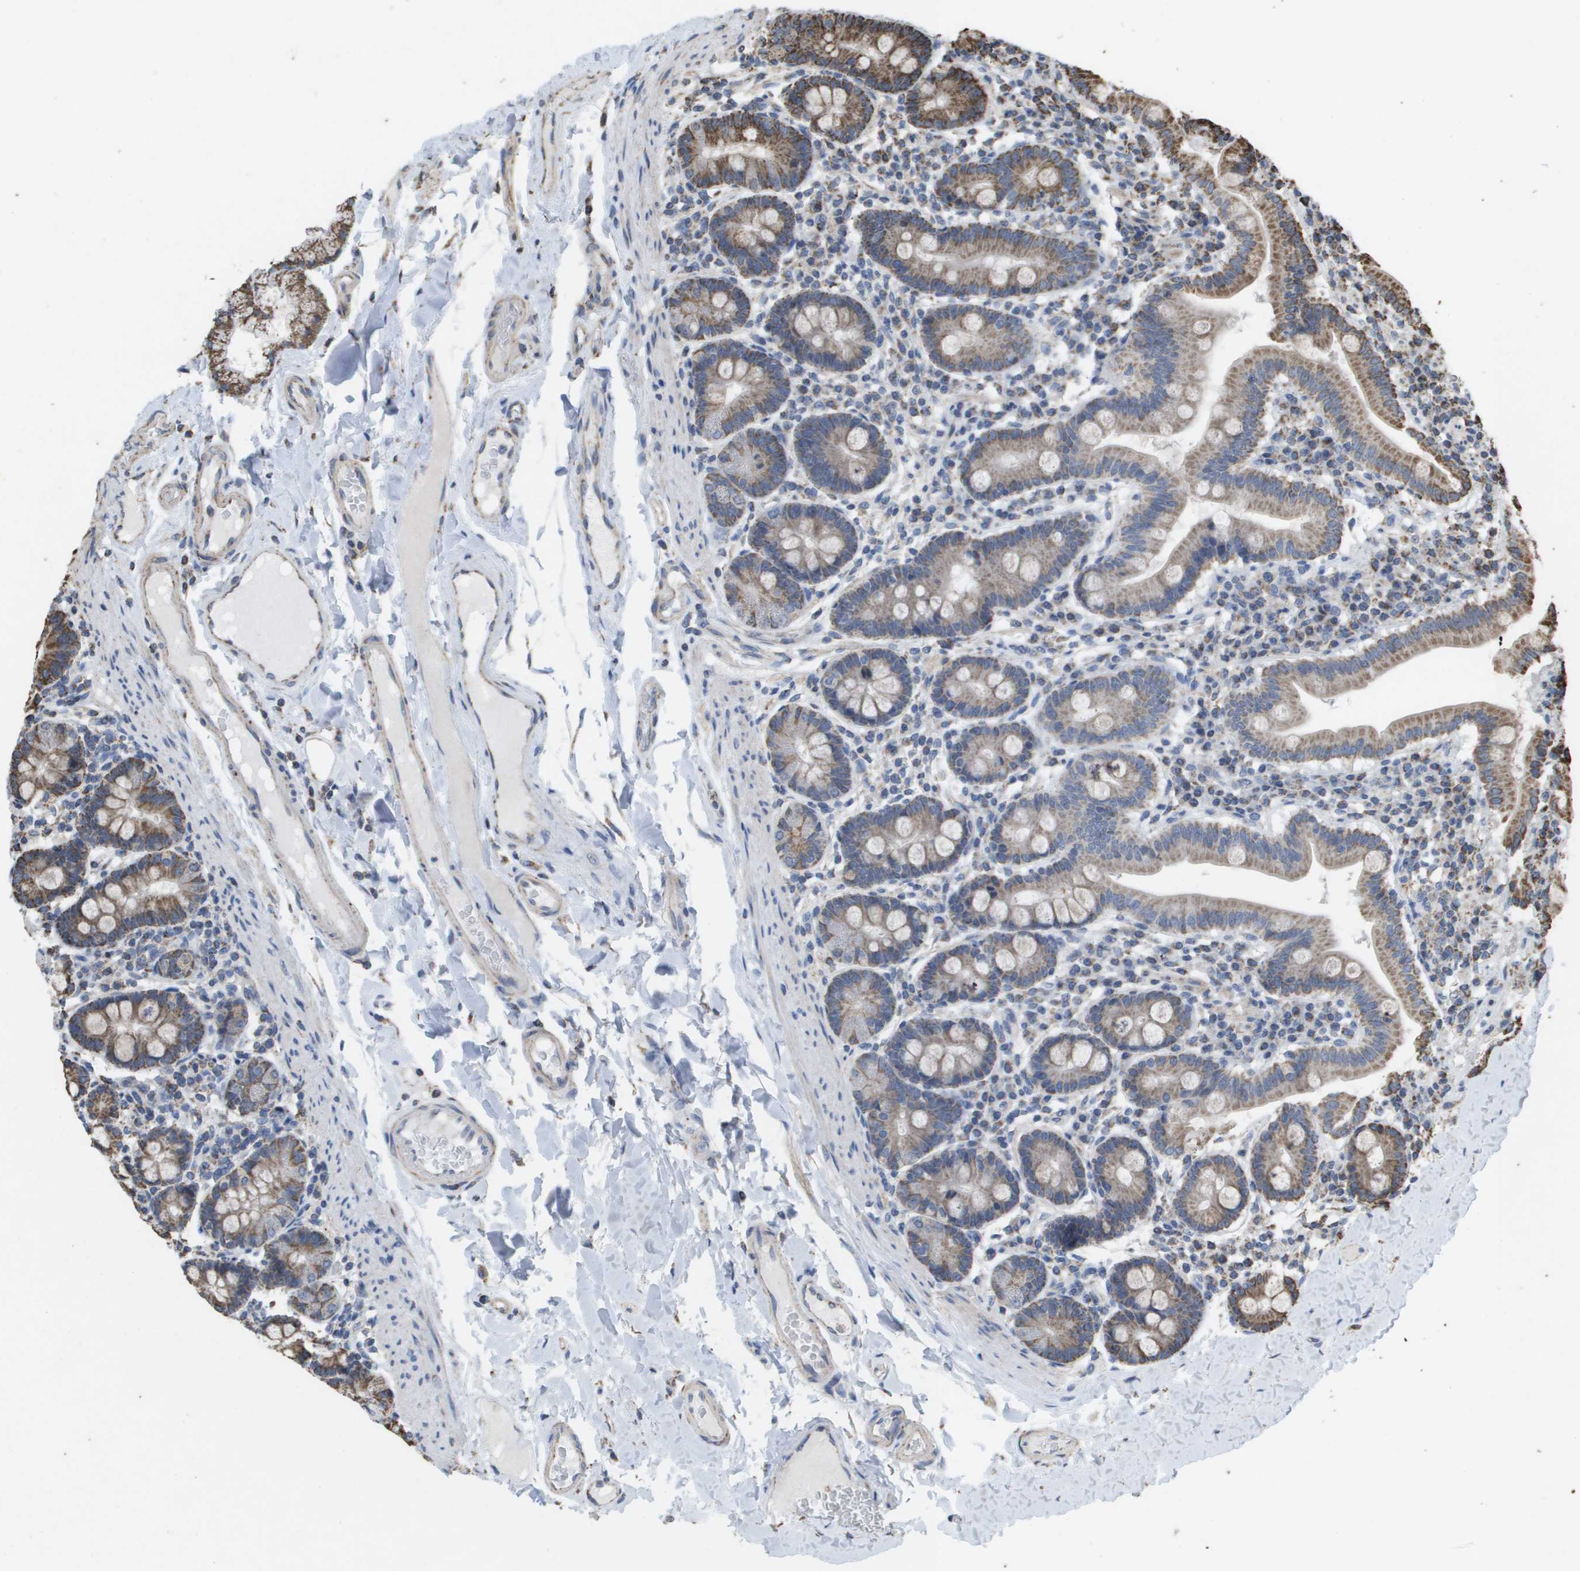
{"staining": {"intensity": "moderate", "quantity": "25%-75%", "location": "cytoplasmic/membranous"}, "tissue": "duodenum", "cell_type": "Glandular cells", "image_type": "normal", "snomed": [{"axis": "morphology", "description": "Normal tissue, NOS"}, {"axis": "topography", "description": "Duodenum"}], "caption": "A brown stain highlights moderate cytoplasmic/membranous staining of a protein in glandular cells of unremarkable human duodenum.", "gene": "HSPE1", "patient": {"sex": "male", "age": 50}}